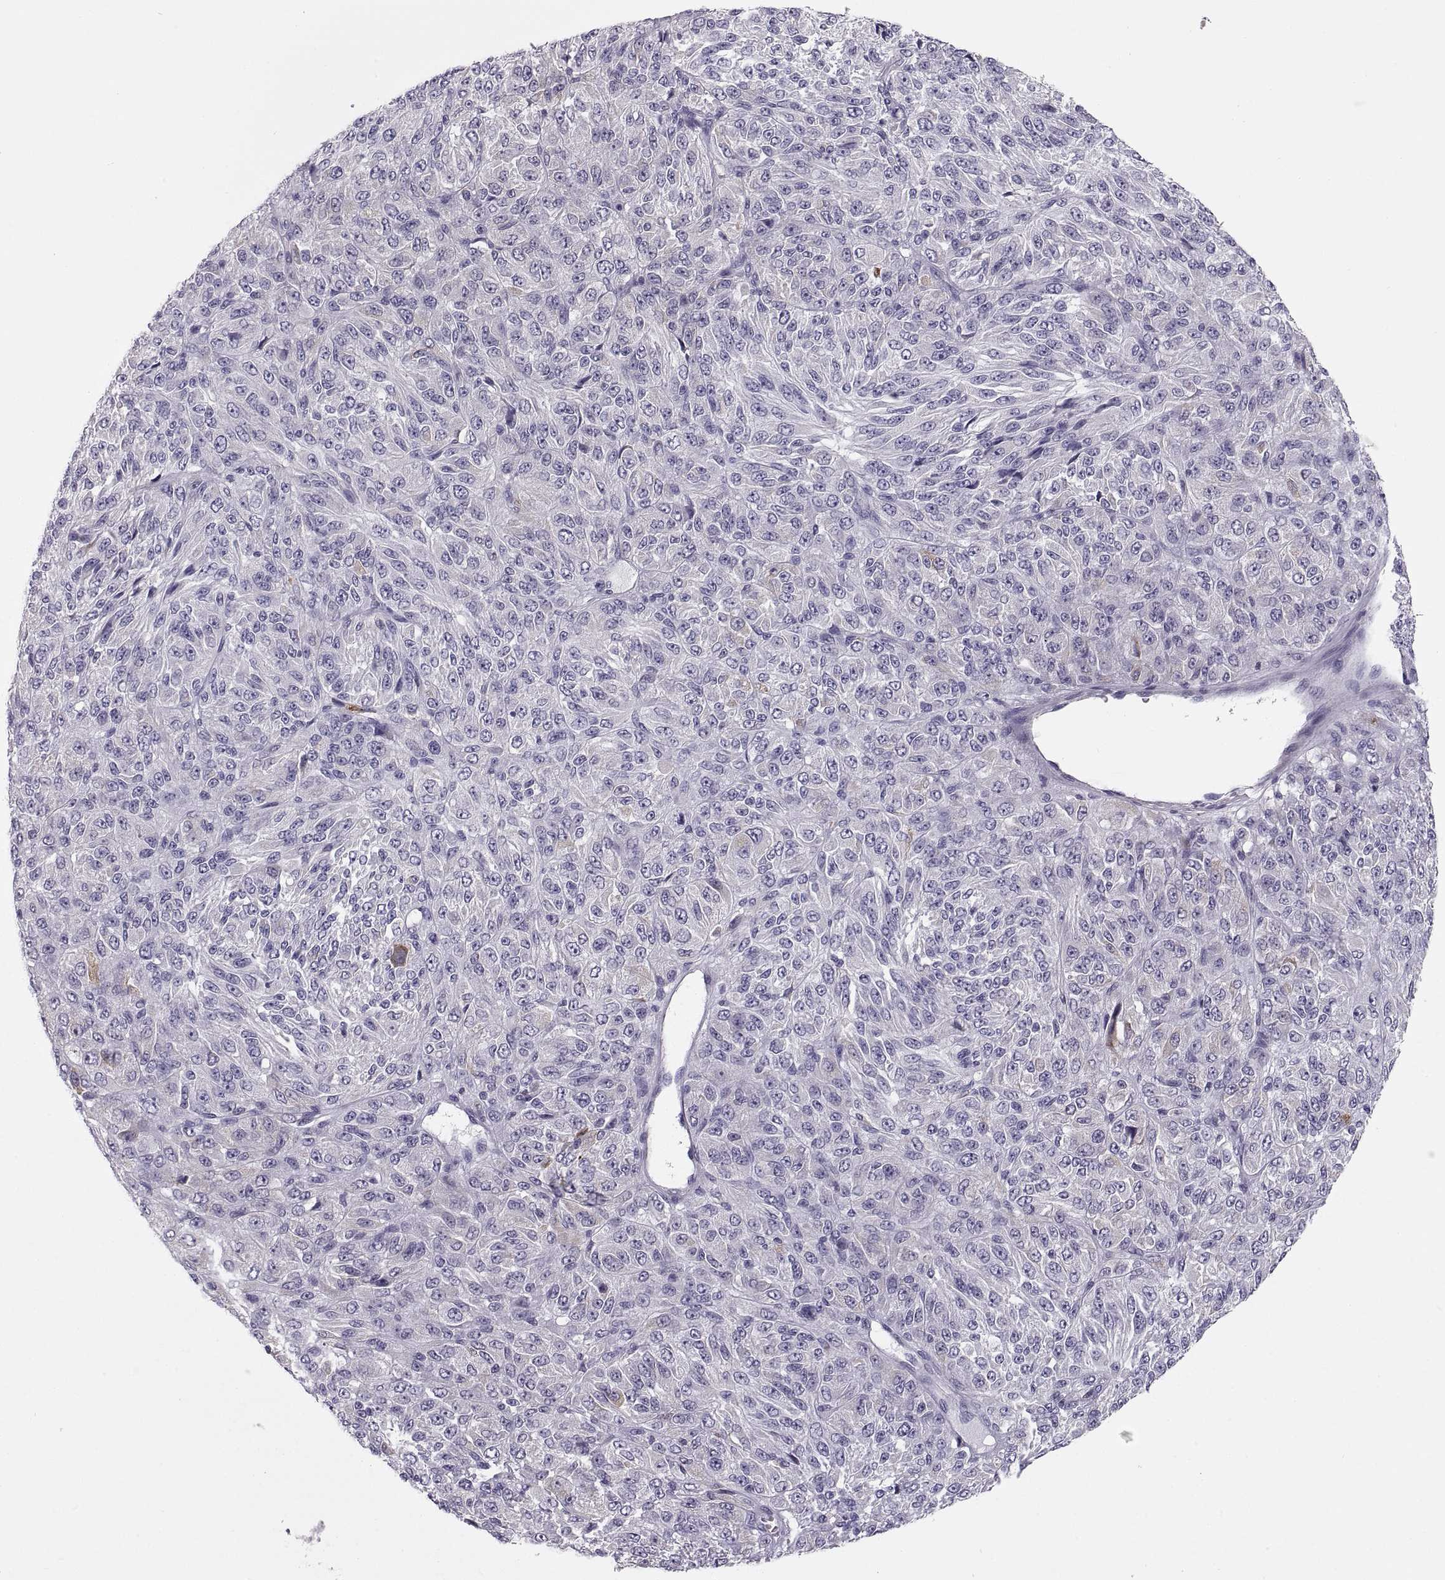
{"staining": {"intensity": "negative", "quantity": "none", "location": "none"}, "tissue": "melanoma", "cell_type": "Tumor cells", "image_type": "cancer", "snomed": [{"axis": "morphology", "description": "Malignant melanoma, Metastatic site"}, {"axis": "topography", "description": "Brain"}], "caption": "High magnification brightfield microscopy of malignant melanoma (metastatic site) stained with DAB (3,3'-diaminobenzidine) (brown) and counterstained with hematoxylin (blue): tumor cells show no significant expression.", "gene": "COL9A3", "patient": {"sex": "female", "age": 56}}